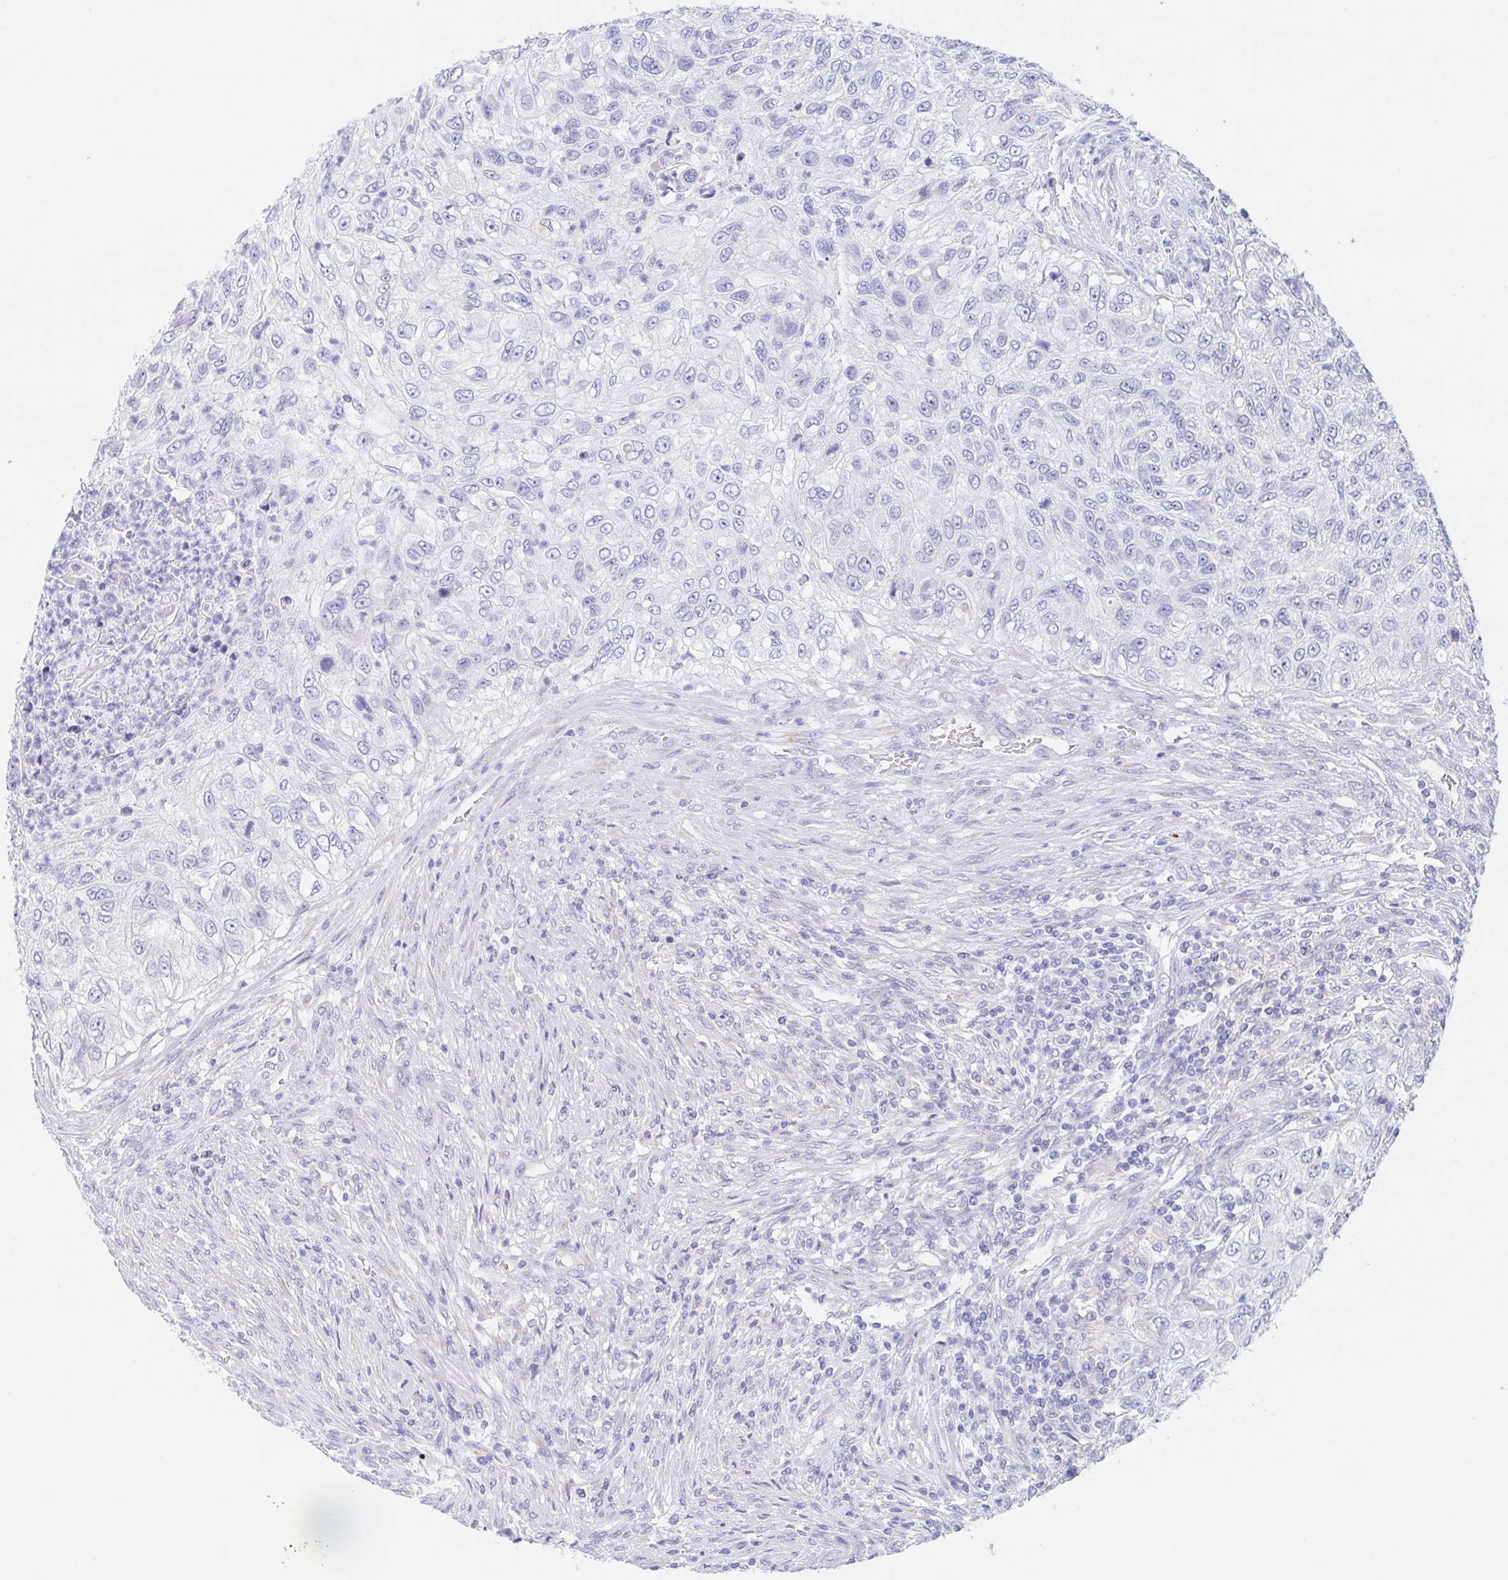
{"staining": {"intensity": "negative", "quantity": "none", "location": "none"}, "tissue": "urothelial cancer", "cell_type": "Tumor cells", "image_type": "cancer", "snomed": [{"axis": "morphology", "description": "Urothelial carcinoma, High grade"}, {"axis": "topography", "description": "Urinary bladder"}], "caption": "Immunohistochemical staining of urothelial cancer demonstrates no significant staining in tumor cells. (Immunohistochemistry (ihc), brightfield microscopy, high magnification).", "gene": "SCG3", "patient": {"sex": "female", "age": 60}}